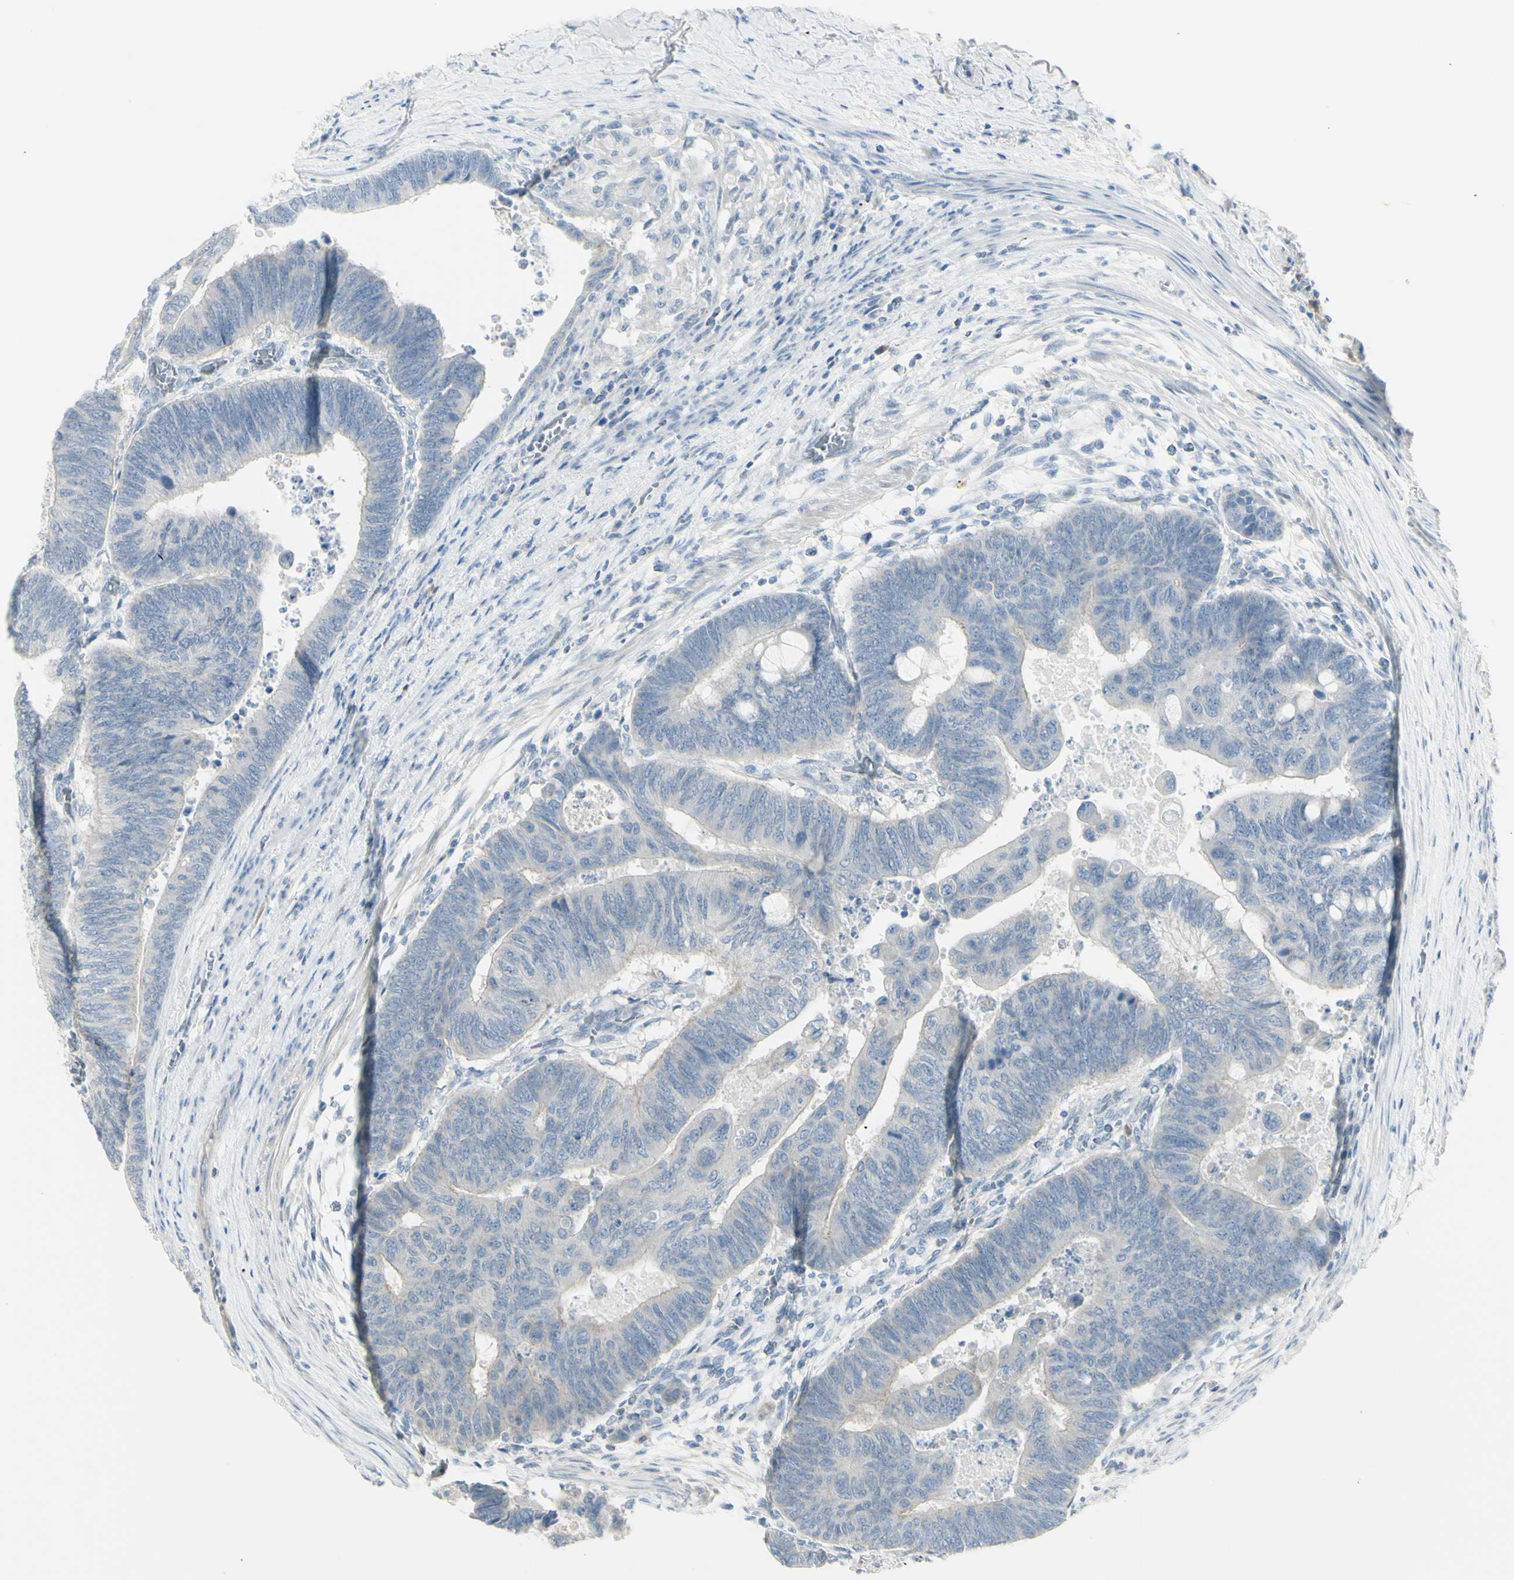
{"staining": {"intensity": "negative", "quantity": "none", "location": "none"}, "tissue": "colorectal cancer", "cell_type": "Tumor cells", "image_type": "cancer", "snomed": [{"axis": "morphology", "description": "Normal tissue, NOS"}, {"axis": "morphology", "description": "Adenocarcinoma, NOS"}, {"axis": "topography", "description": "Rectum"}, {"axis": "topography", "description": "Peripheral nerve tissue"}], "caption": "Image shows no protein staining in tumor cells of colorectal adenocarcinoma tissue.", "gene": "SH3GL2", "patient": {"sex": "male", "age": 92}}